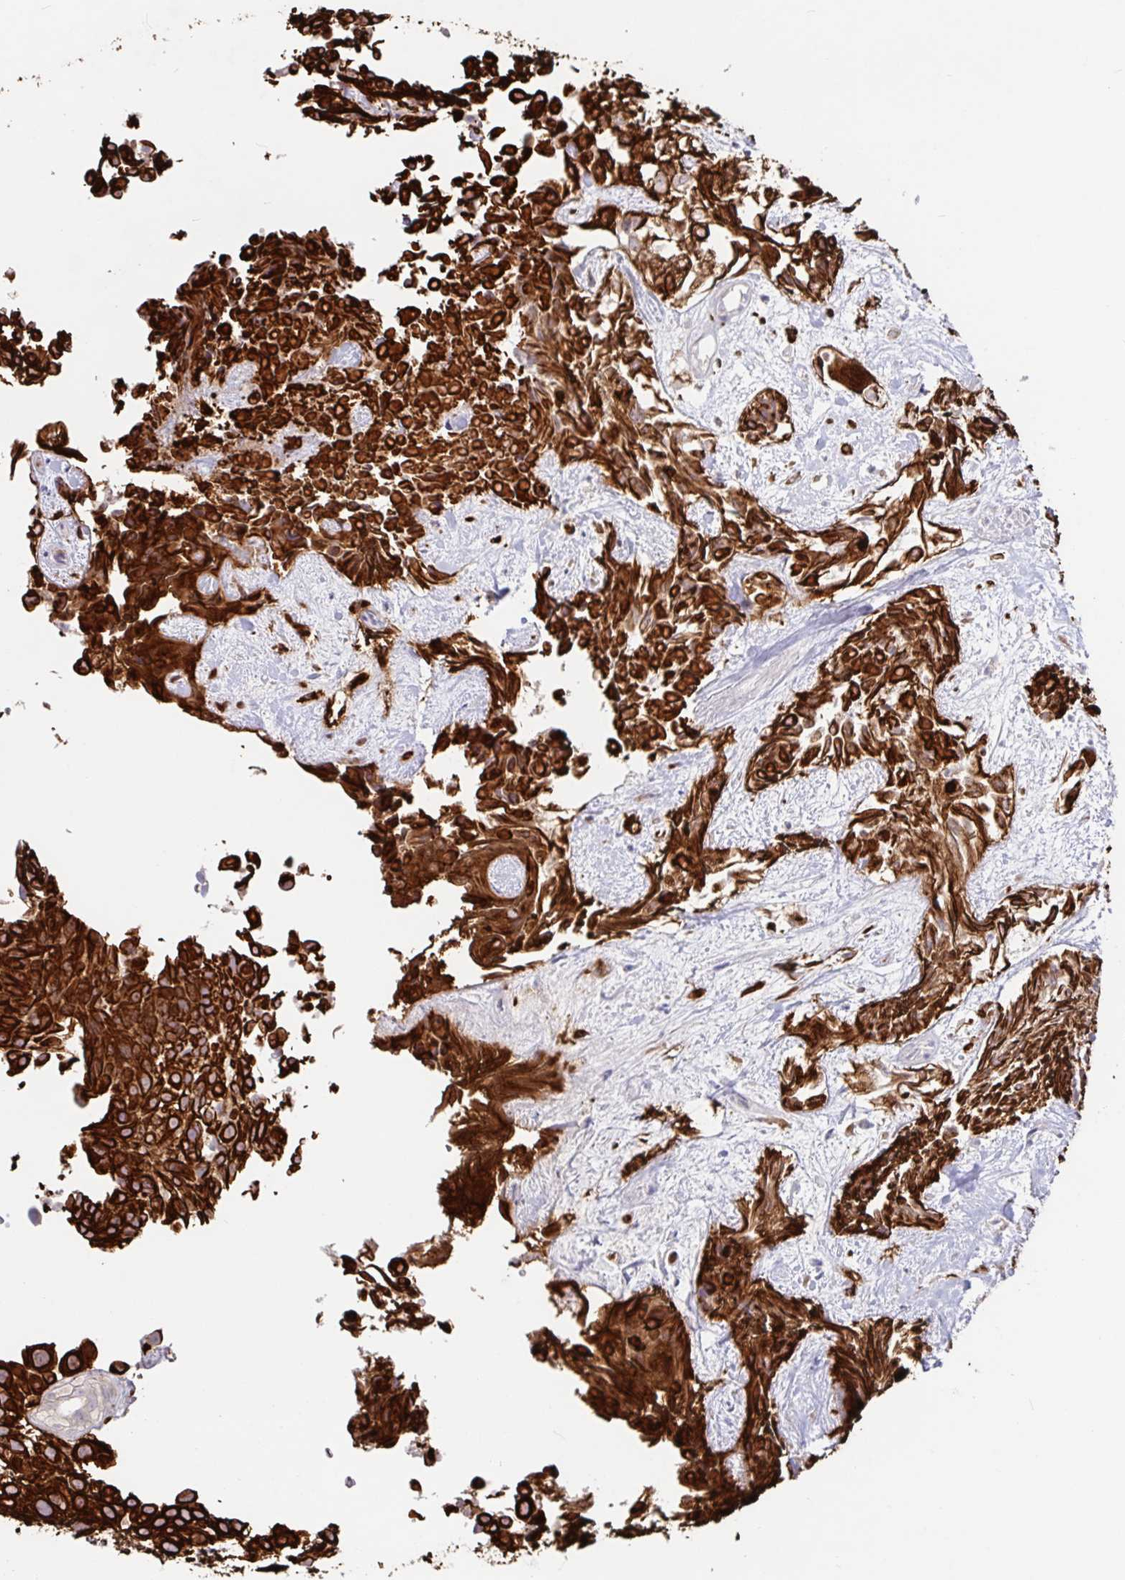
{"staining": {"intensity": "strong", "quantity": ">75%", "location": "cytoplasmic/membranous"}, "tissue": "urothelial cancer", "cell_type": "Tumor cells", "image_type": "cancer", "snomed": [{"axis": "morphology", "description": "Urothelial carcinoma, High grade"}, {"axis": "topography", "description": "Urinary bladder"}], "caption": "Immunohistochemical staining of urothelial carcinoma (high-grade) displays high levels of strong cytoplasmic/membranous protein staining in approximately >75% of tumor cells. (DAB IHC, brown staining for protein, blue staining for nuclei).", "gene": "AACS", "patient": {"sex": "male", "age": 56}}